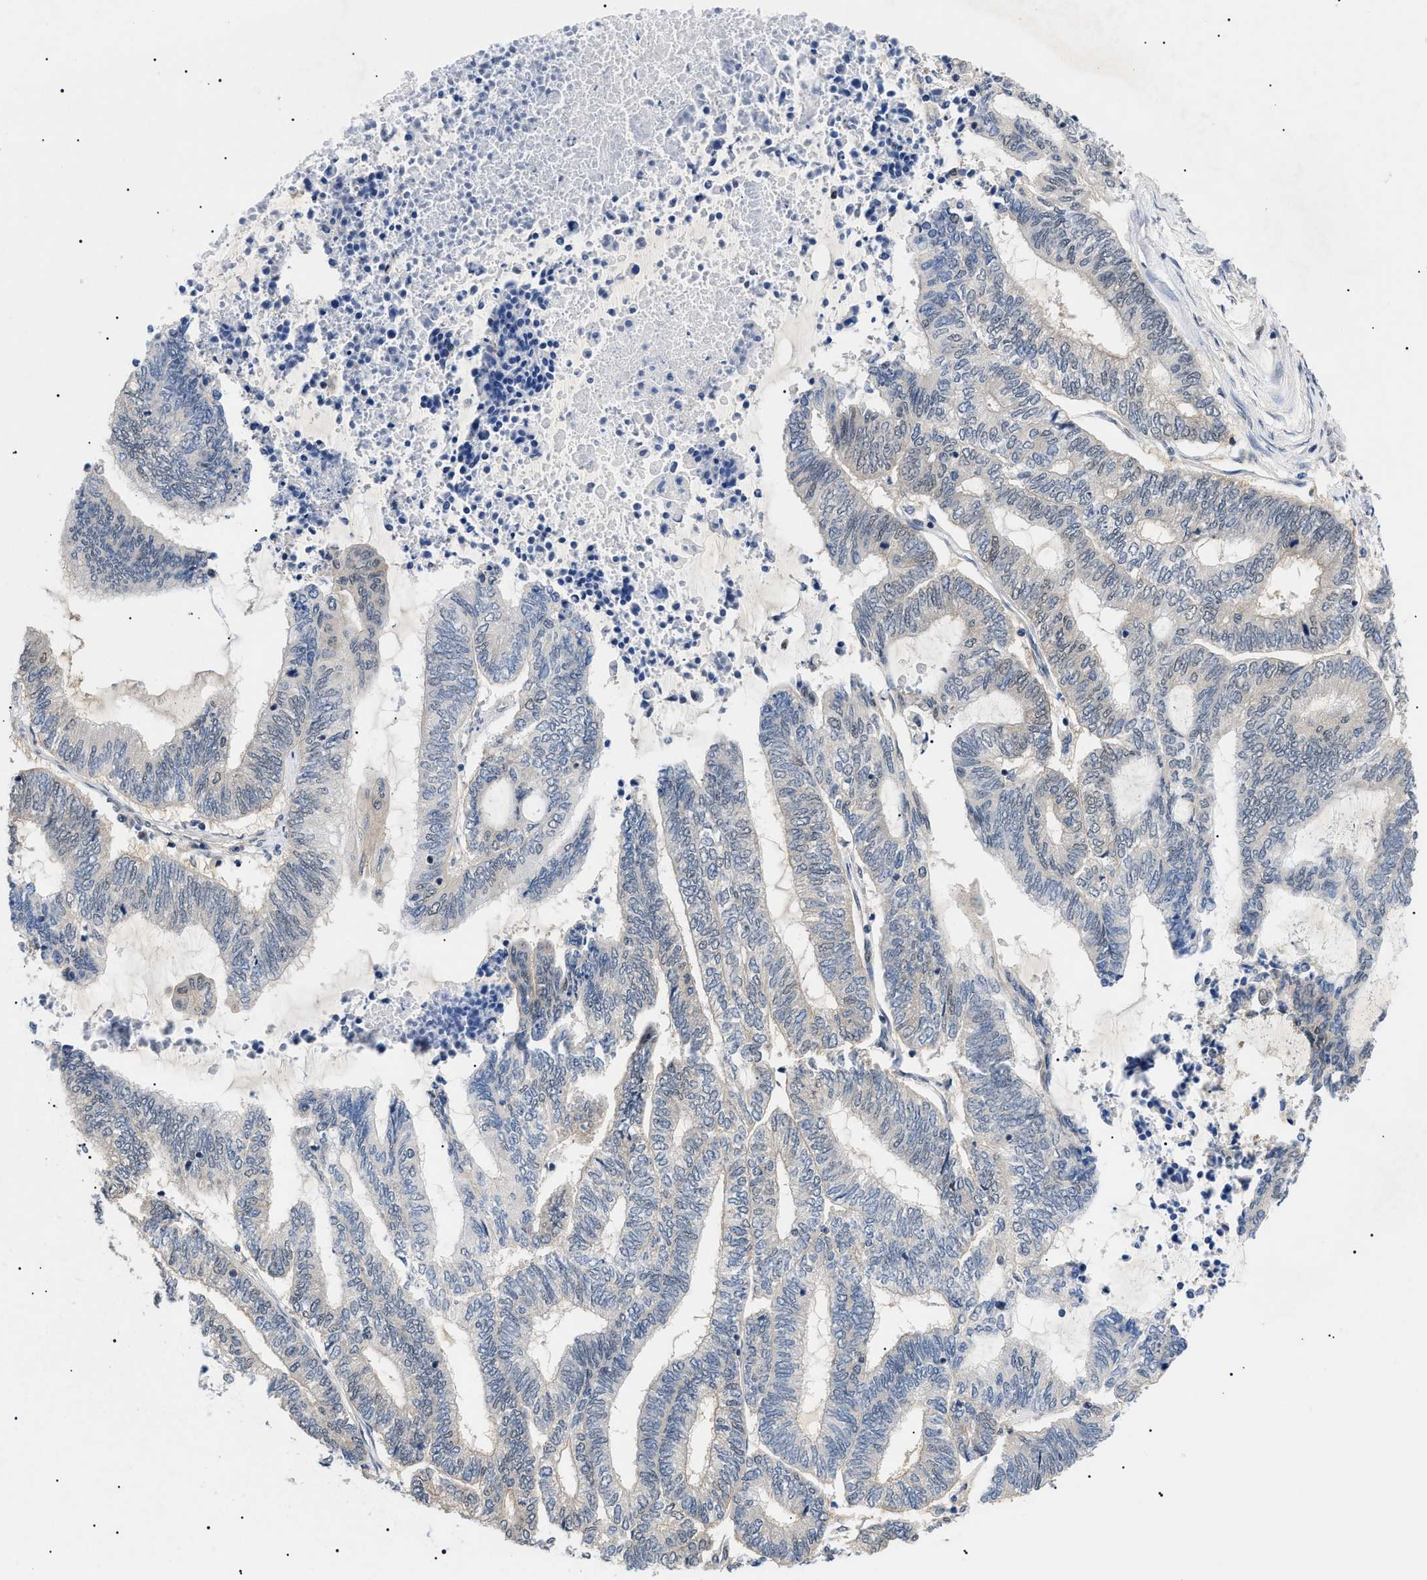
{"staining": {"intensity": "weak", "quantity": "25%-75%", "location": "cytoplasmic/membranous,nuclear"}, "tissue": "endometrial cancer", "cell_type": "Tumor cells", "image_type": "cancer", "snomed": [{"axis": "morphology", "description": "Adenocarcinoma, NOS"}, {"axis": "topography", "description": "Uterus"}, {"axis": "topography", "description": "Endometrium"}], "caption": "The image reveals immunohistochemical staining of endometrial cancer. There is weak cytoplasmic/membranous and nuclear expression is identified in about 25%-75% of tumor cells. (IHC, brightfield microscopy, high magnification).", "gene": "GARRE1", "patient": {"sex": "female", "age": 70}}